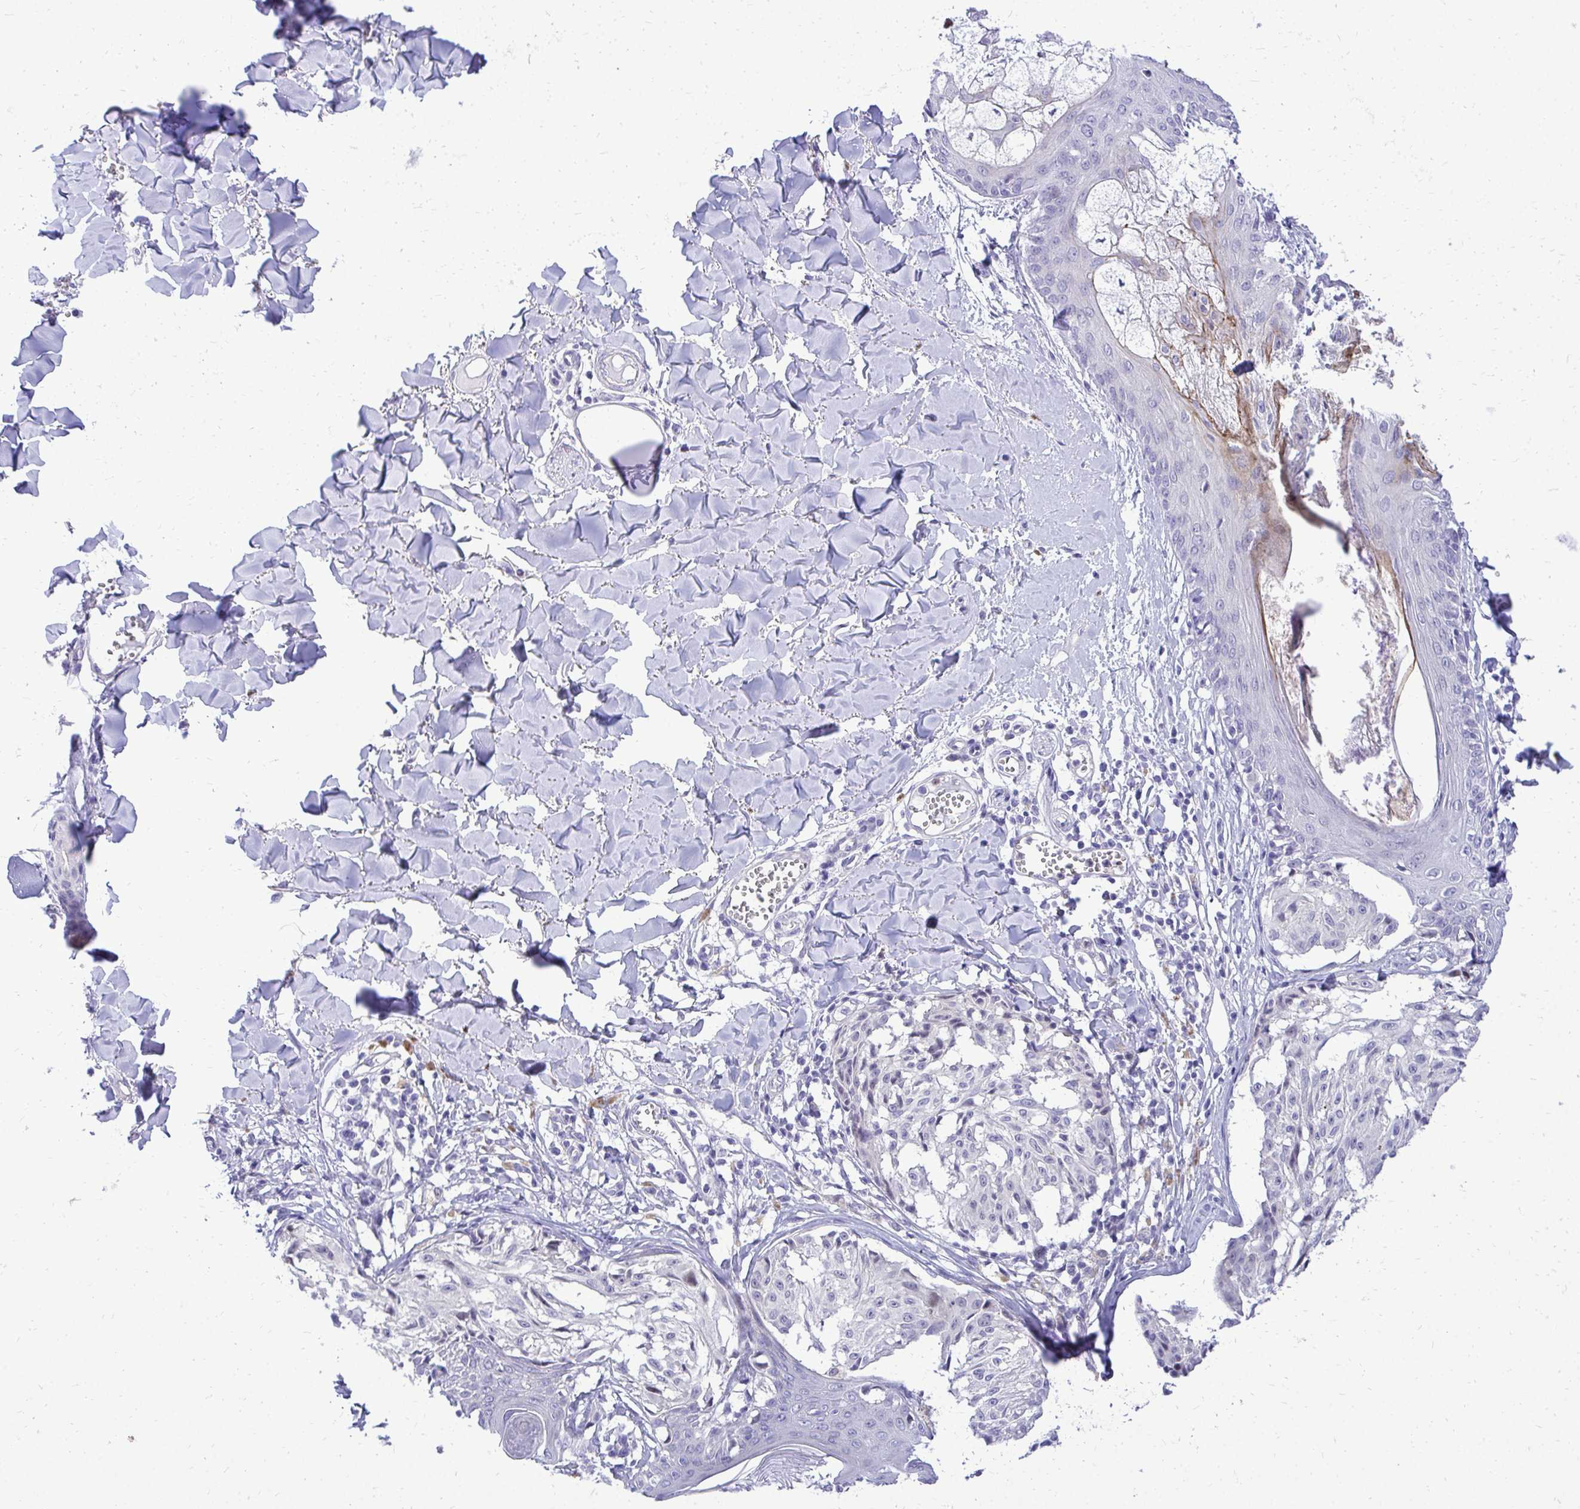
{"staining": {"intensity": "negative", "quantity": "none", "location": "none"}, "tissue": "melanoma", "cell_type": "Tumor cells", "image_type": "cancer", "snomed": [{"axis": "morphology", "description": "Malignant melanoma, NOS"}, {"axis": "topography", "description": "Skin"}], "caption": "An image of human malignant melanoma is negative for staining in tumor cells.", "gene": "ZSWIM9", "patient": {"sex": "female", "age": 43}}